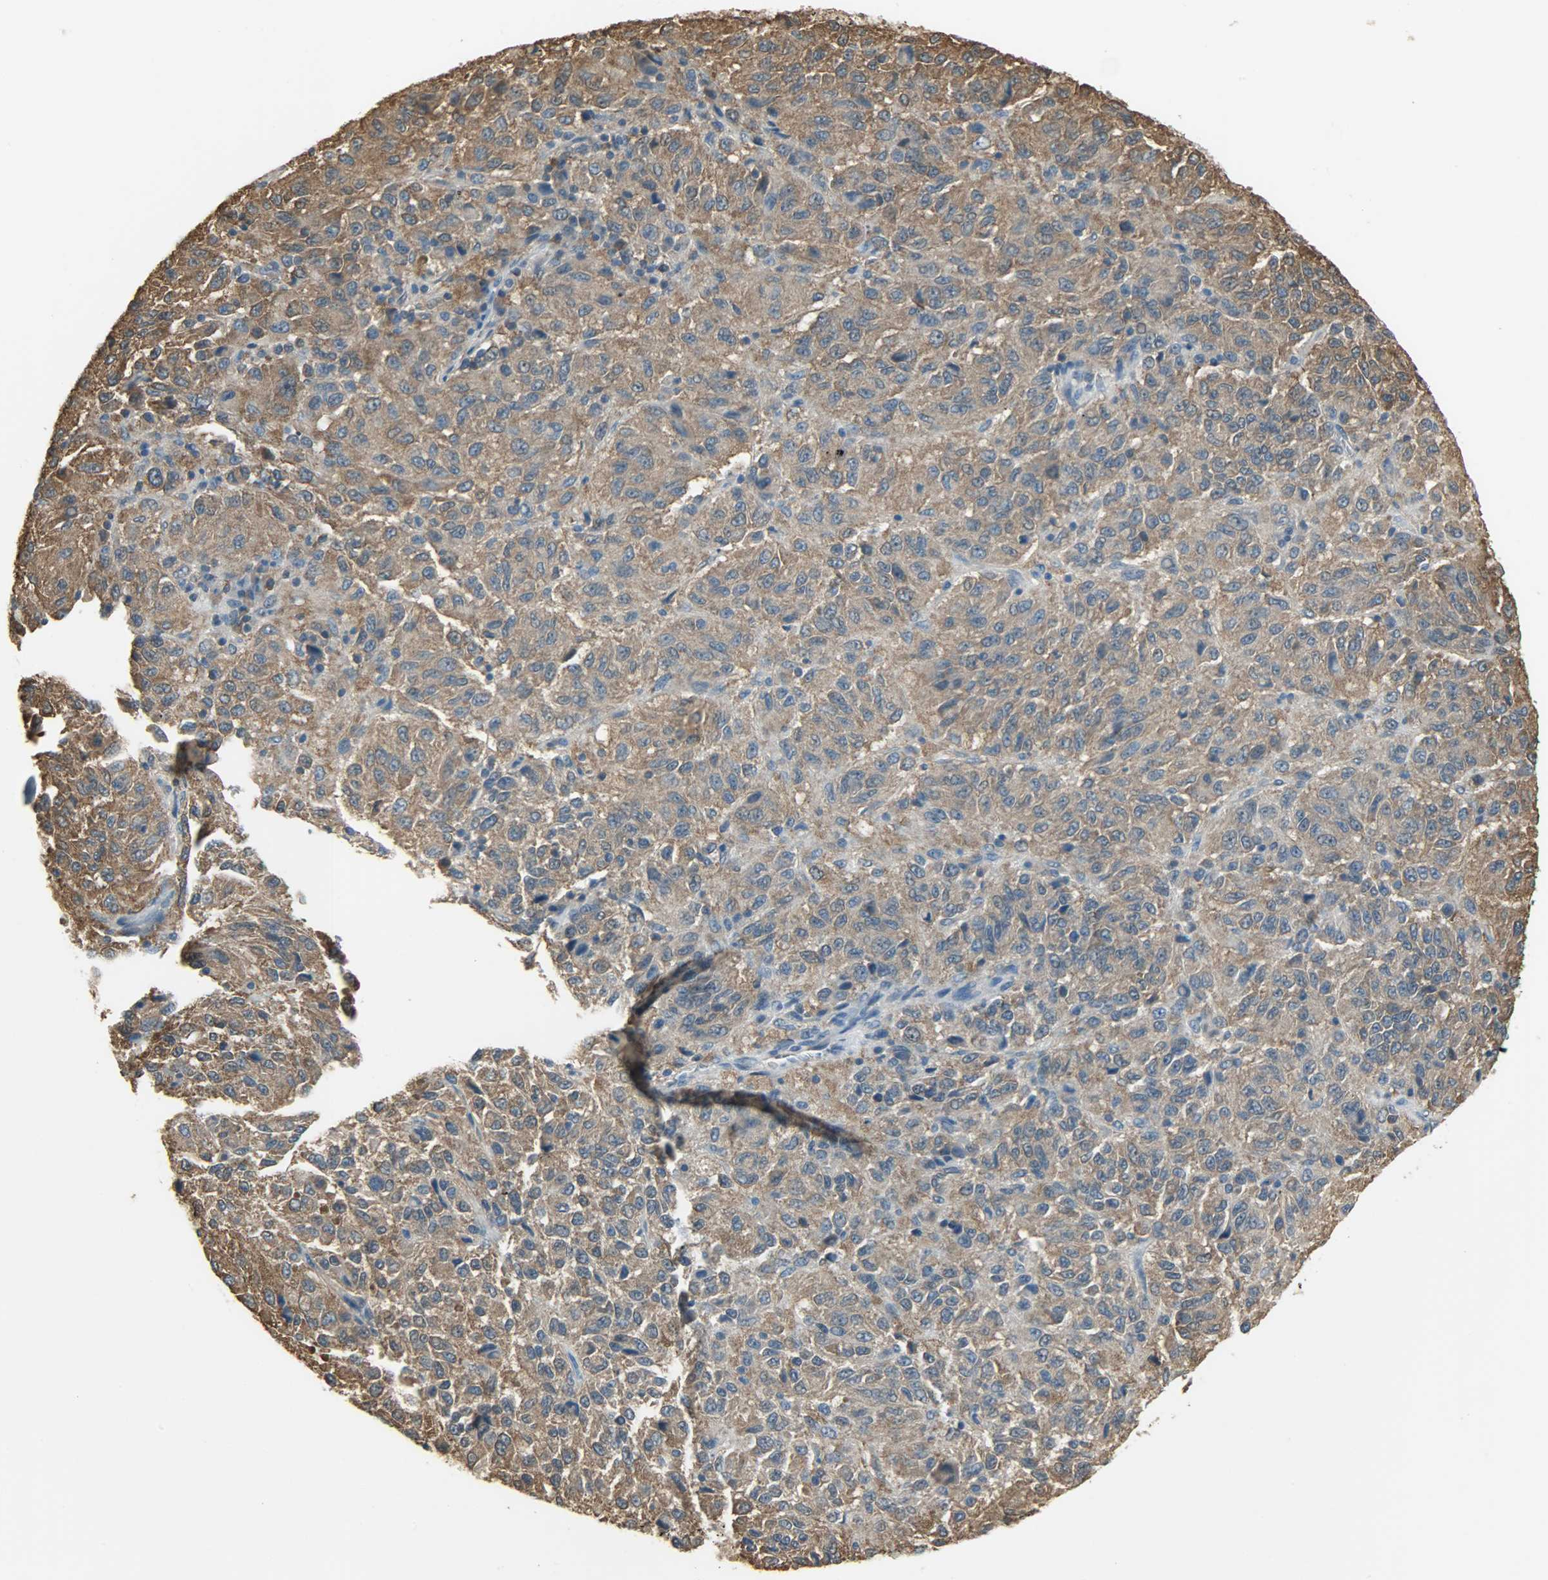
{"staining": {"intensity": "moderate", "quantity": ">75%", "location": "cytoplasmic/membranous"}, "tissue": "melanoma", "cell_type": "Tumor cells", "image_type": "cancer", "snomed": [{"axis": "morphology", "description": "Malignant melanoma, Metastatic site"}, {"axis": "topography", "description": "Lung"}], "caption": "Immunohistochemistry (IHC) image of neoplastic tissue: human malignant melanoma (metastatic site) stained using immunohistochemistry demonstrates medium levels of moderate protein expression localized specifically in the cytoplasmic/membranous of tumor cells, appearing as a cytoplasmic/membranous brown color.", "gene": "LDHB", "patient": {"sex": "male", "age": 64}}